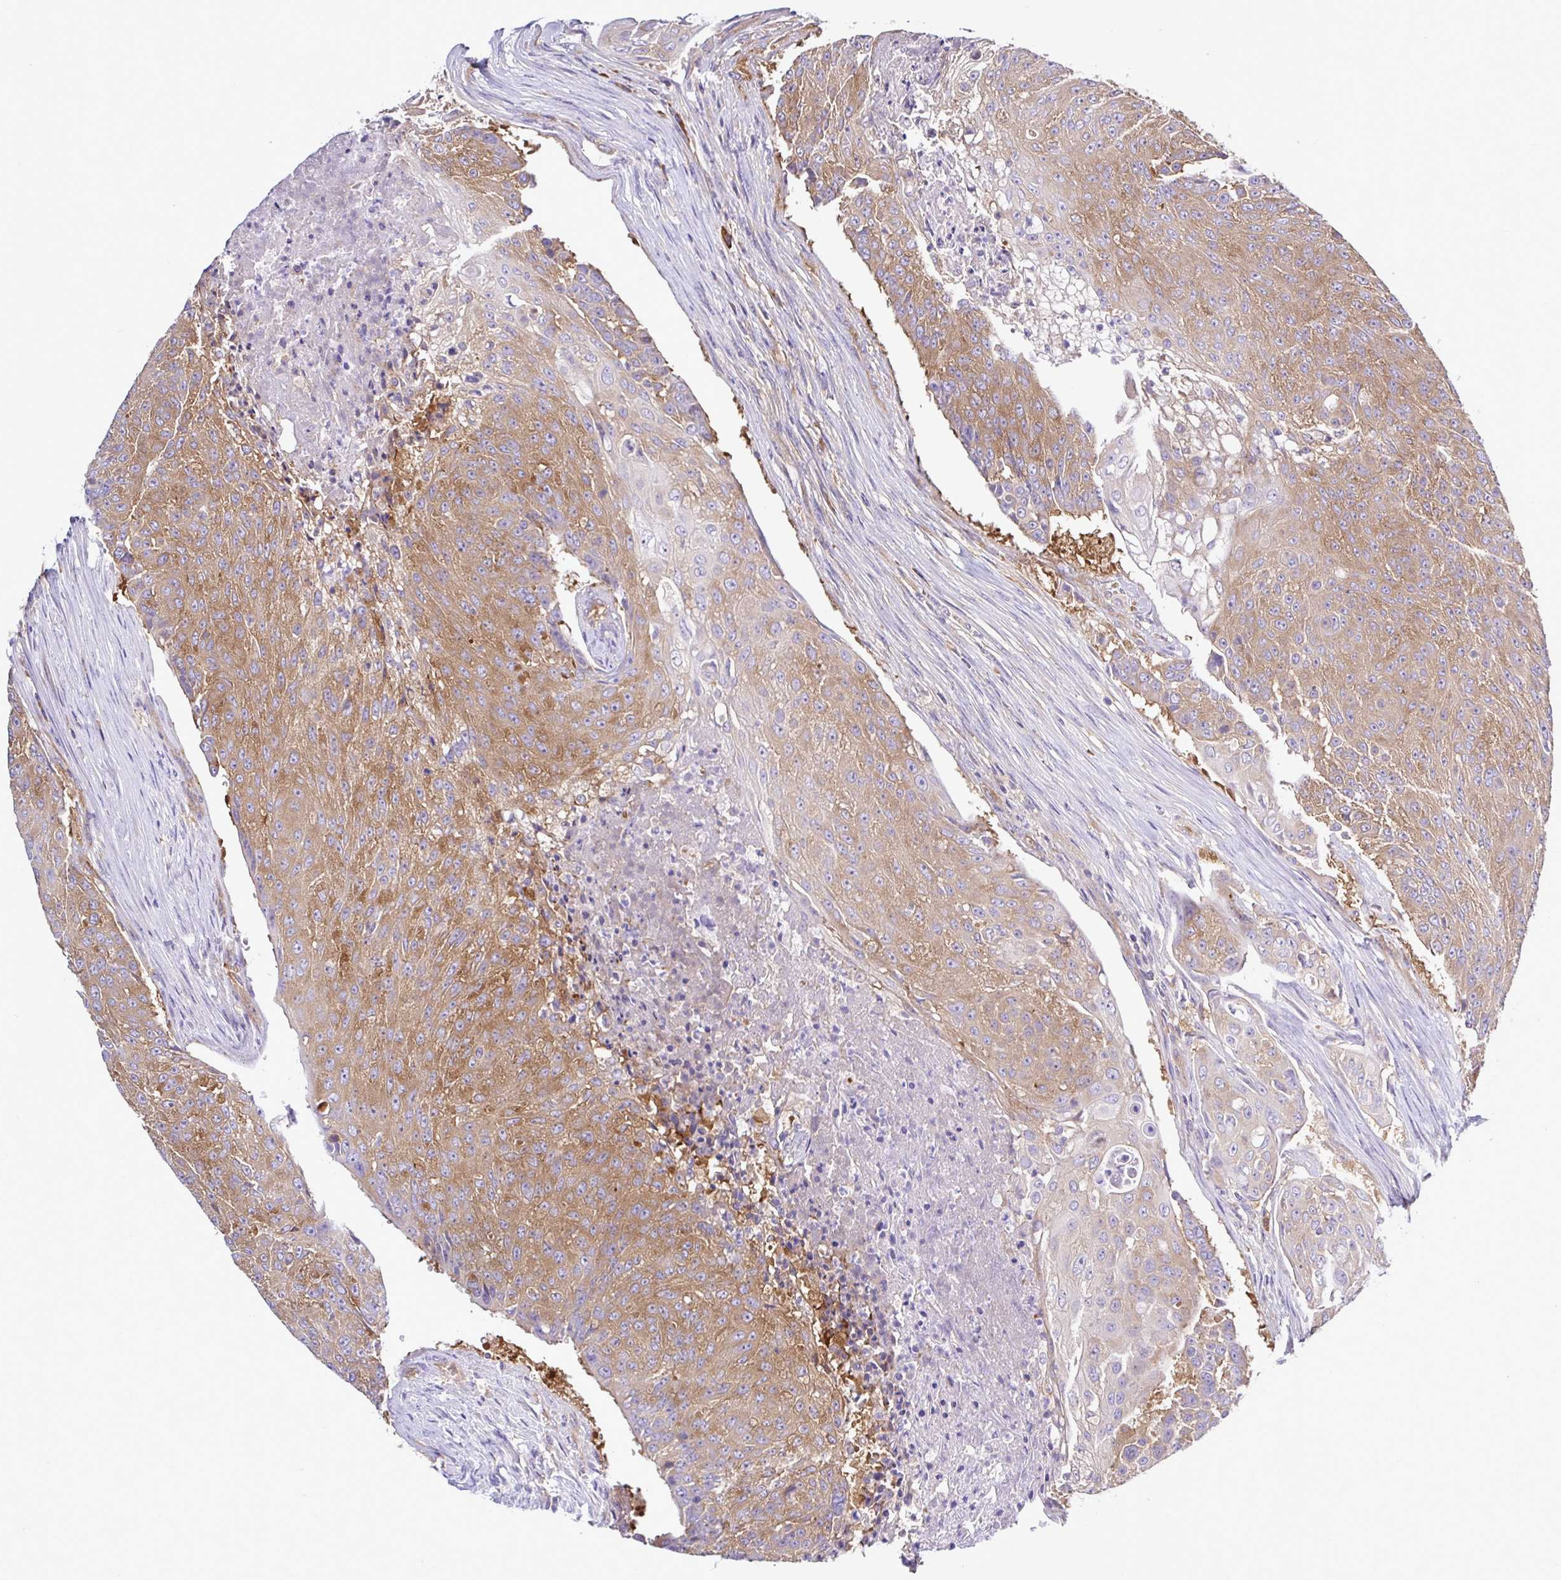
{"staining": {"intensity": "moderate", "quantity": ">75%", "location": "cytoplasmic/membranous"}, "tissue": "urothelial cancer", "cell_type": "Tumor cells", "image_type": "cancer", "snomed": [{"axis": "morphology", "description": "Urothelial carcinoma, High grade"}, {"axis": "topography", "description": "Urinary bladder"}], "caption": "The image exhibits a brown stain indicating the presence of a protein in the cytoplasmic/membranous of tumor cells in urothelial cancer.", "gene": "LARS1", "patient": {"sex": "female", "age": 63}}